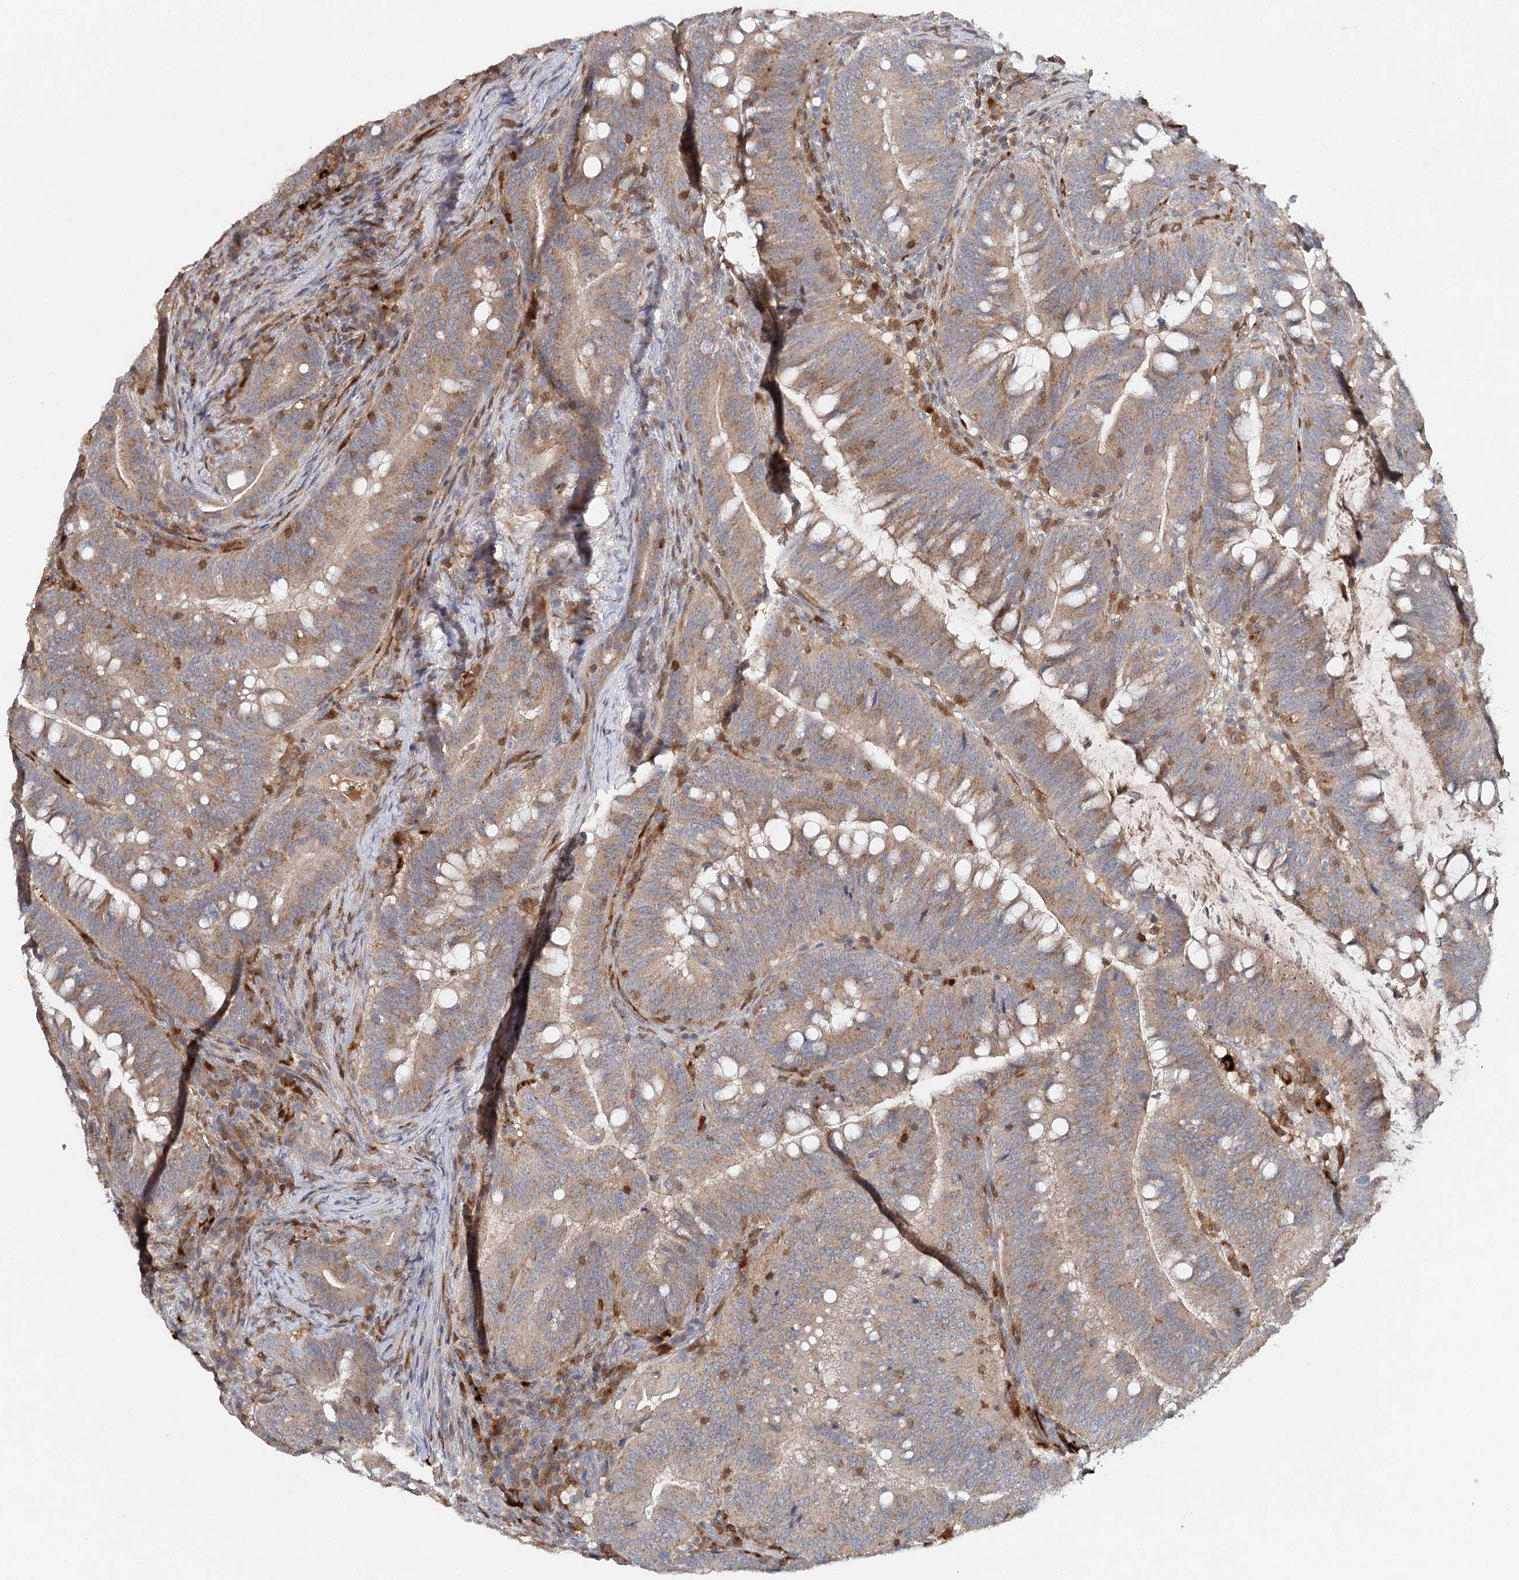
{"staining": {"intensity": "moderate", "quantity": ">75%", "location": "cytoplasmic/membranous"}, "tissue": "colorectal cancer", "cell_type": "Tumor cells", "image_type": "cancer", "snomed": [{"axis": "morphology", "description": "Adenocarcinoma, NOS"}, {"axis": "topography", "description": "Colon"}], "caption": "High-magnification brightfield microscopy of adenocarcinoma (colorectal) stained with DAB (3,3'-diaminobenzidine) (brown) and counterstained with hematoxylin (blue). tumor cells exhibit moderate cytoplasmic/membranous positivity is seen in about>75% of cells. (DAB (3,3'-diaminobenzidine) IHC, brown staining for protein, blue staining for nuclei).", "gene": "SLC41A2", "patient": {"sex": "female", "age": 66}}